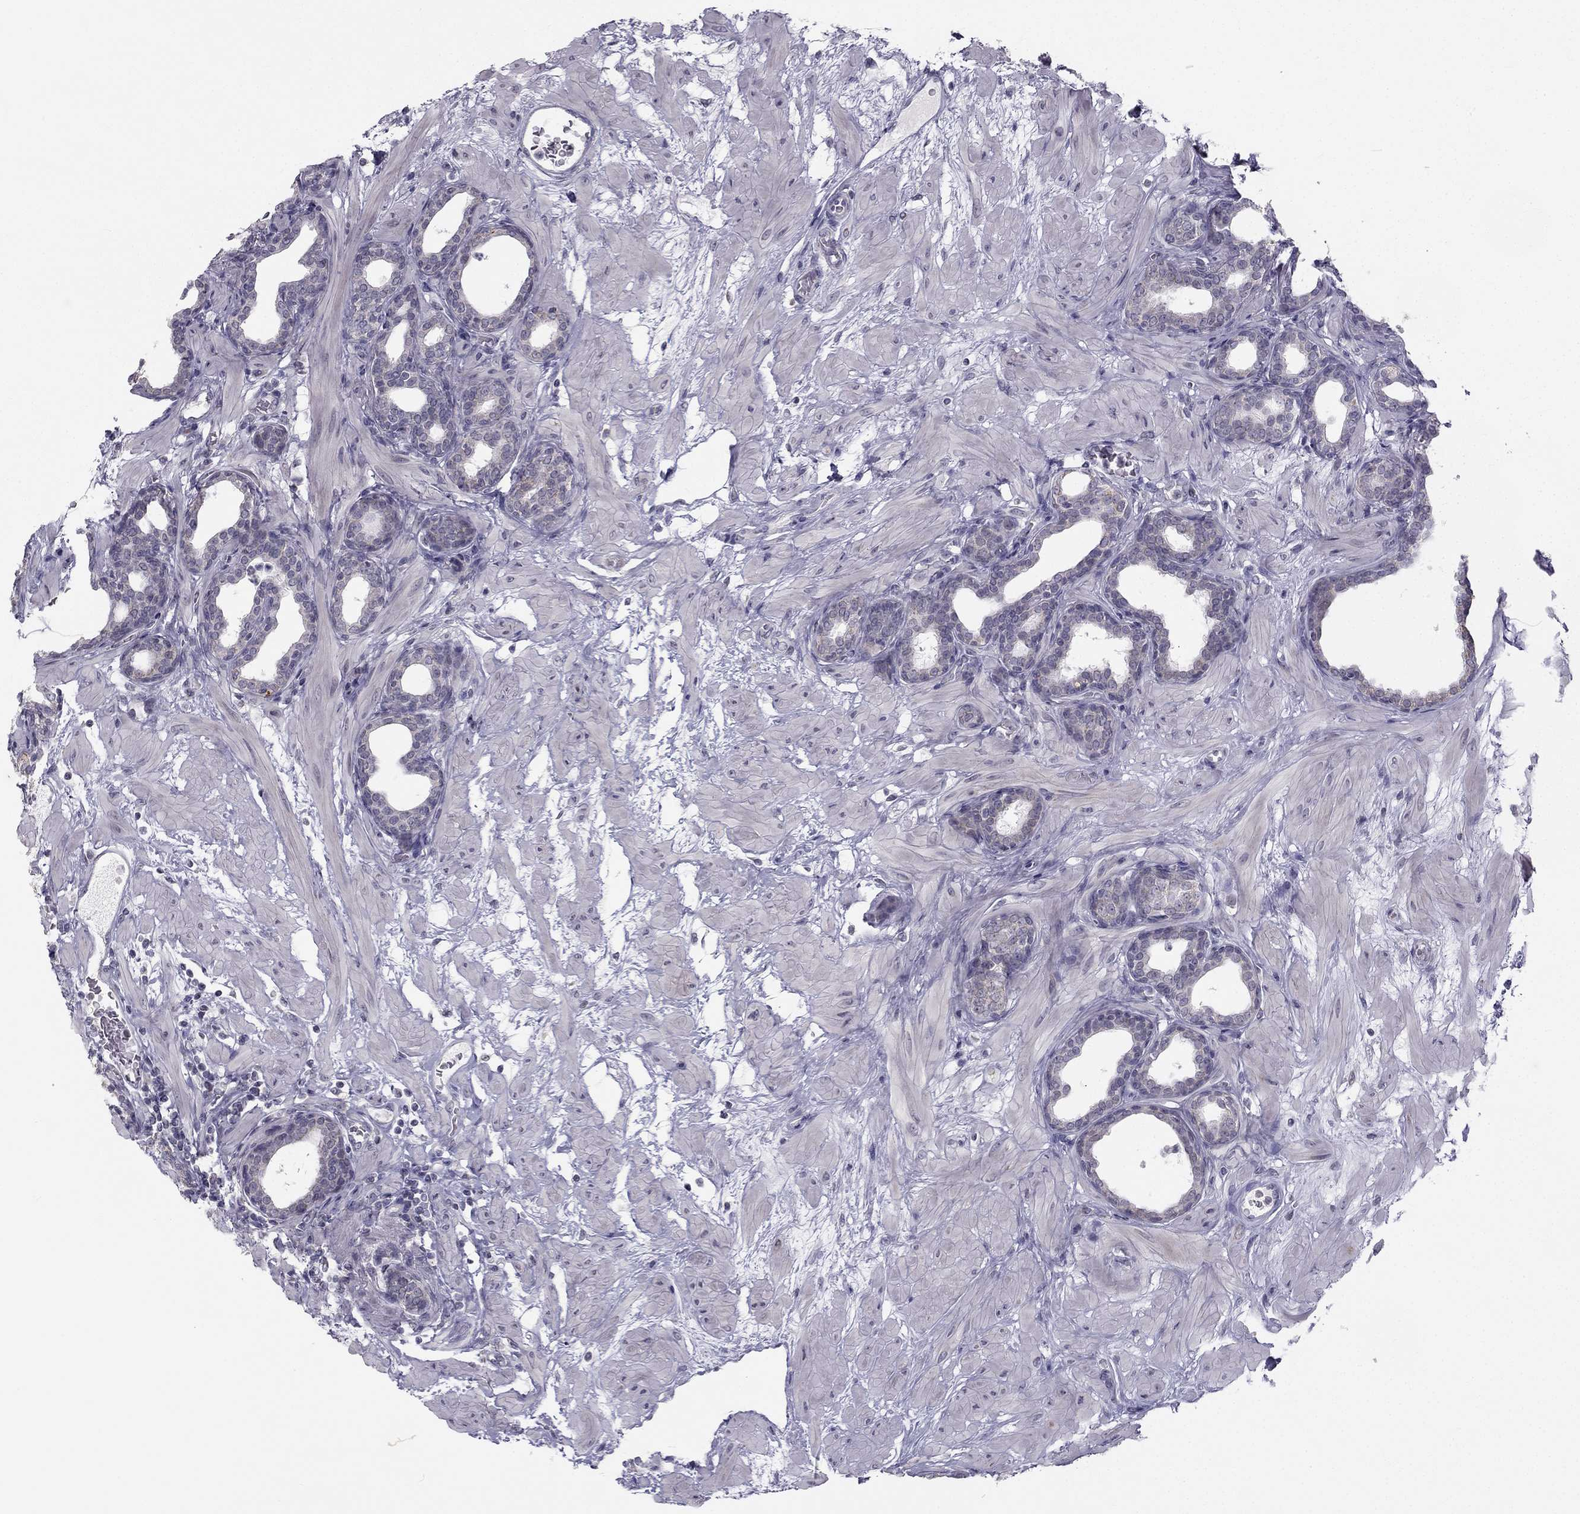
{"staining": {"intensity": "negative", "quantity": "none", "location": "none"}, "tissue": "prostate", "cell_type": "Glandular cells", "image_type": "normal", "snomed": [{"axis": "morphology", "description": "Normal tissue, NOS"}, {"axis": "topography", "description": "Prostate"}], "caption": "This is an IHC histopathology image of benign prostate. There is no expression in glandular cells.", "gene": "C5orf49", "patient": {"sex": "male", "age": 37}}